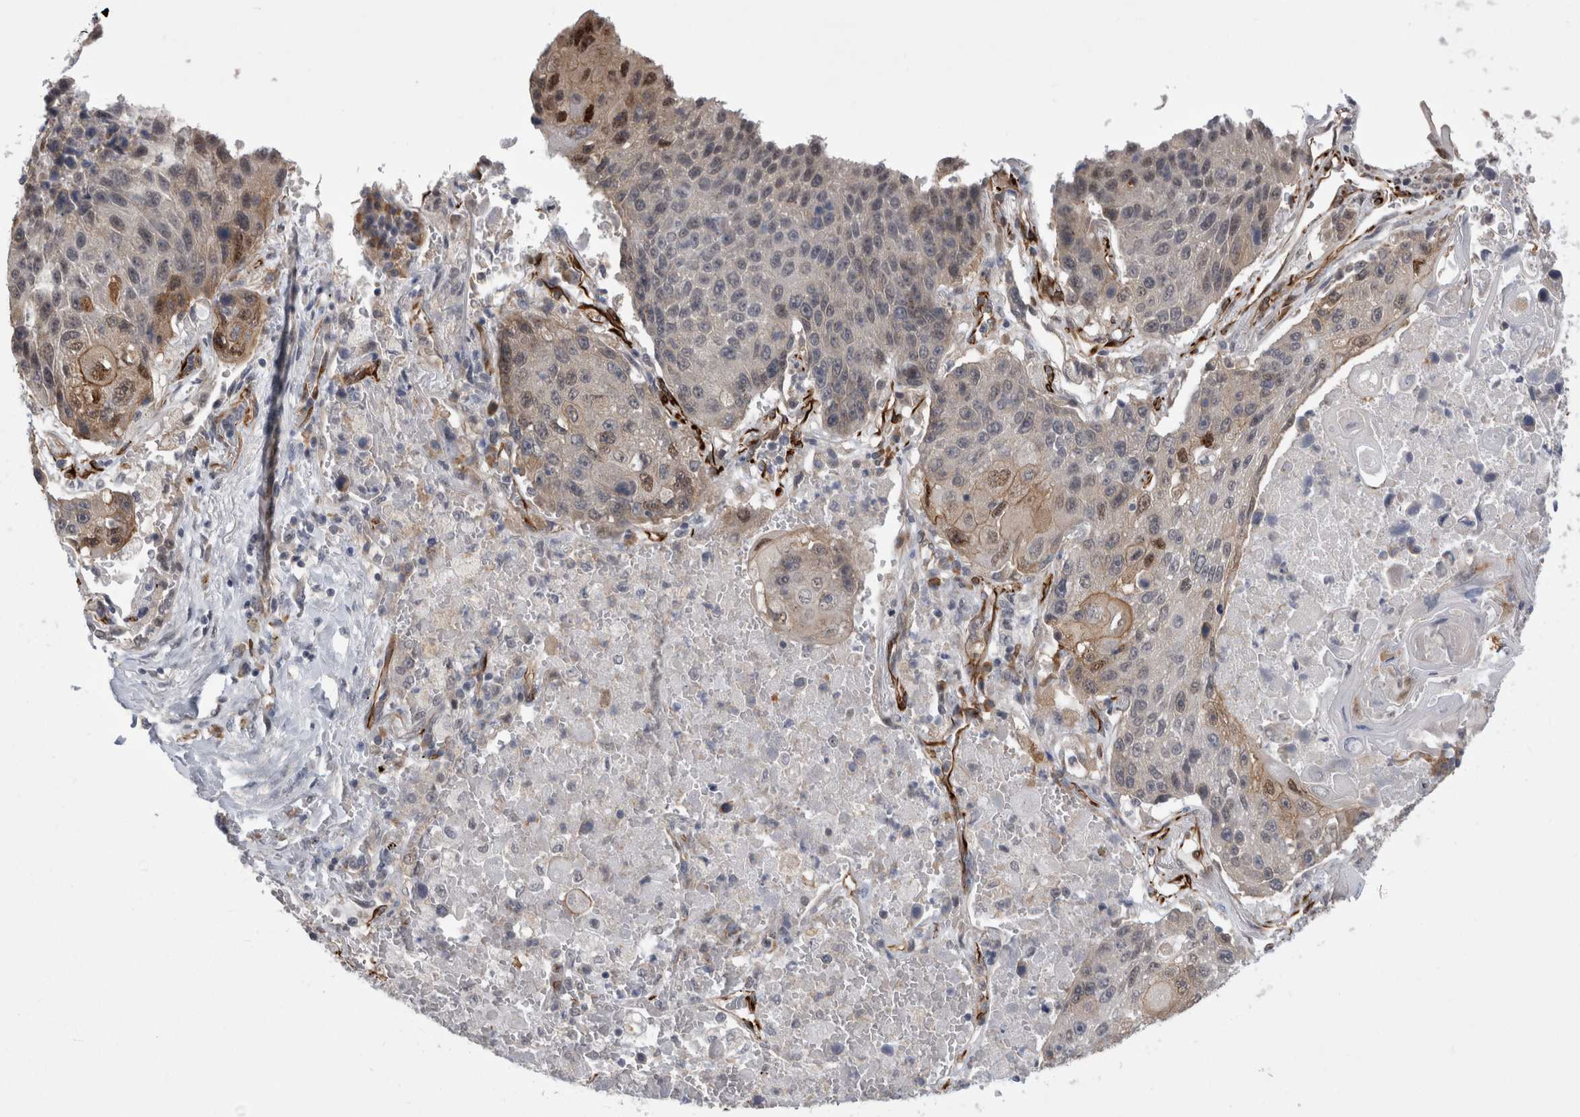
{"staining": {"intensity": "moderate", "quantity": "<25%", "location": "nuclear"}, "tissue": "lung cancer", "cell_type": "Tumor cells", "image_type": "cancer", "snomed": [{"axis": "morphology", "description": "Squamous cell carcinoma, NOS"}, {"axis": "topography", "description": "Lung"}], "caption": "An immunohistochemistry histopathology image of neoplastic tissue is shown. Protein staining in brown highlights moderate nuclear positivity in squamous cell carcinoma (lung) within tumor cells.", "gene": "FAM83H", "patient": {"sex": "male", "age": 61}}